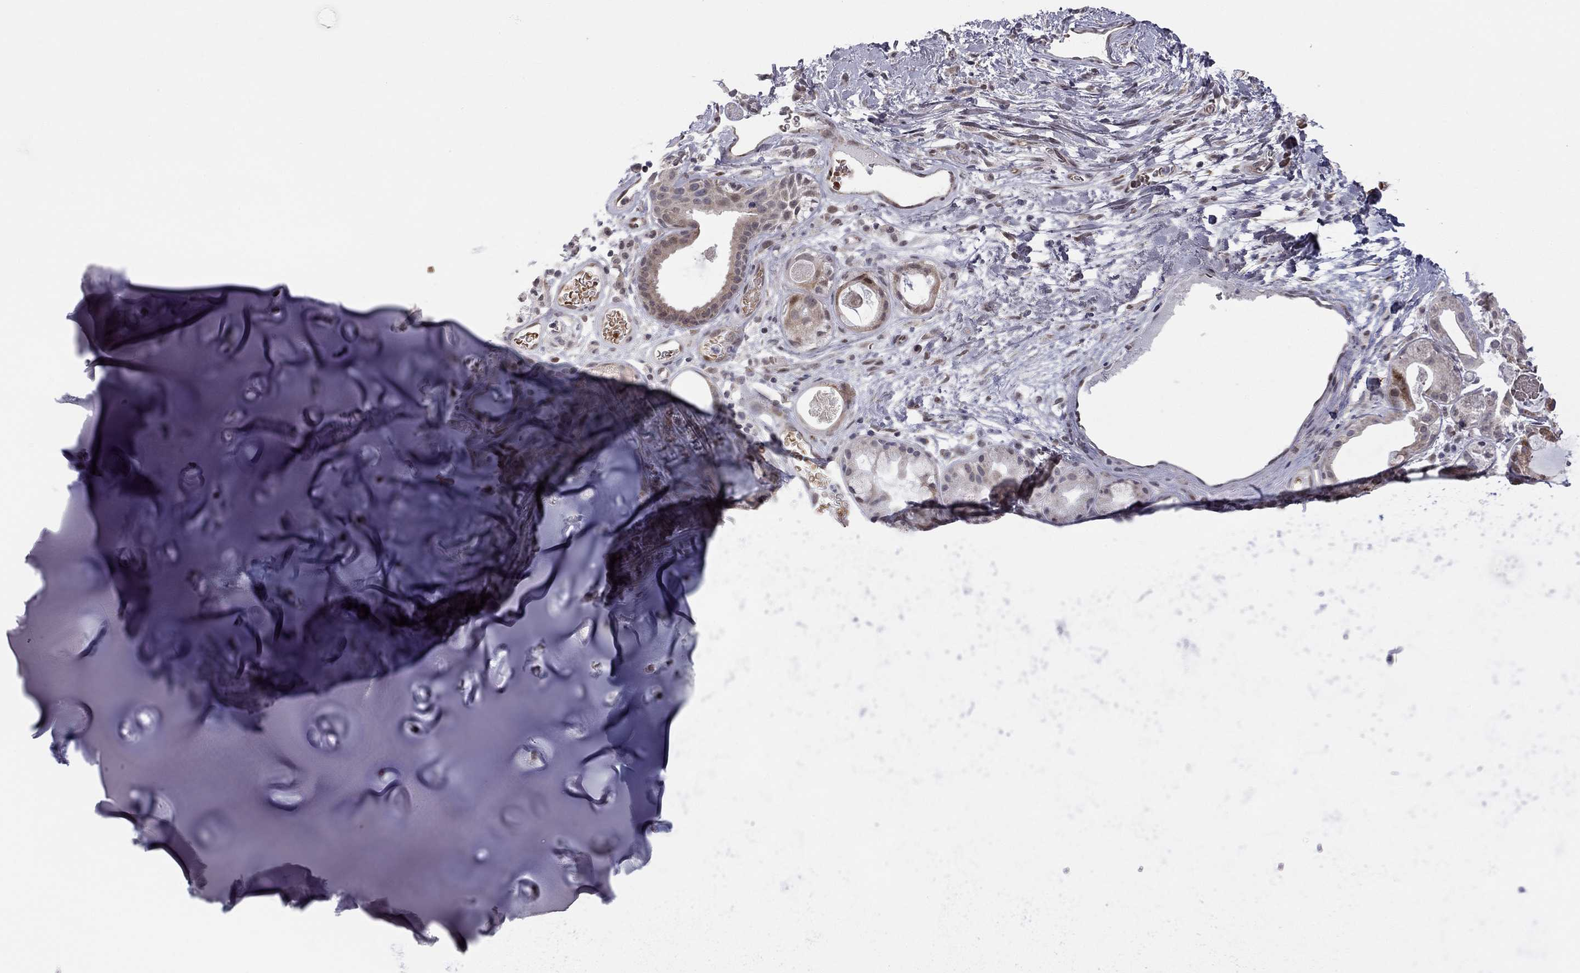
{"staining": {"intensity": "negative", "quantity": "none", "location": "none"}, "tissue": "soft tissue", "cell_type": "Chondrocytes", "image_type": "normal", "snomed": [{"axis": "morphology", "description": "Normal tissue, NOS"}, {"axis": "topography", "description": "Cartilage tissue"}], "caption": "A histopathology image of human soft tissue is negative for staining in chondrocytes. (IHC, brightfield microscopy, high magnification).", "gene": "MC3R", "patient": {"sex": "male", "age": 81}}